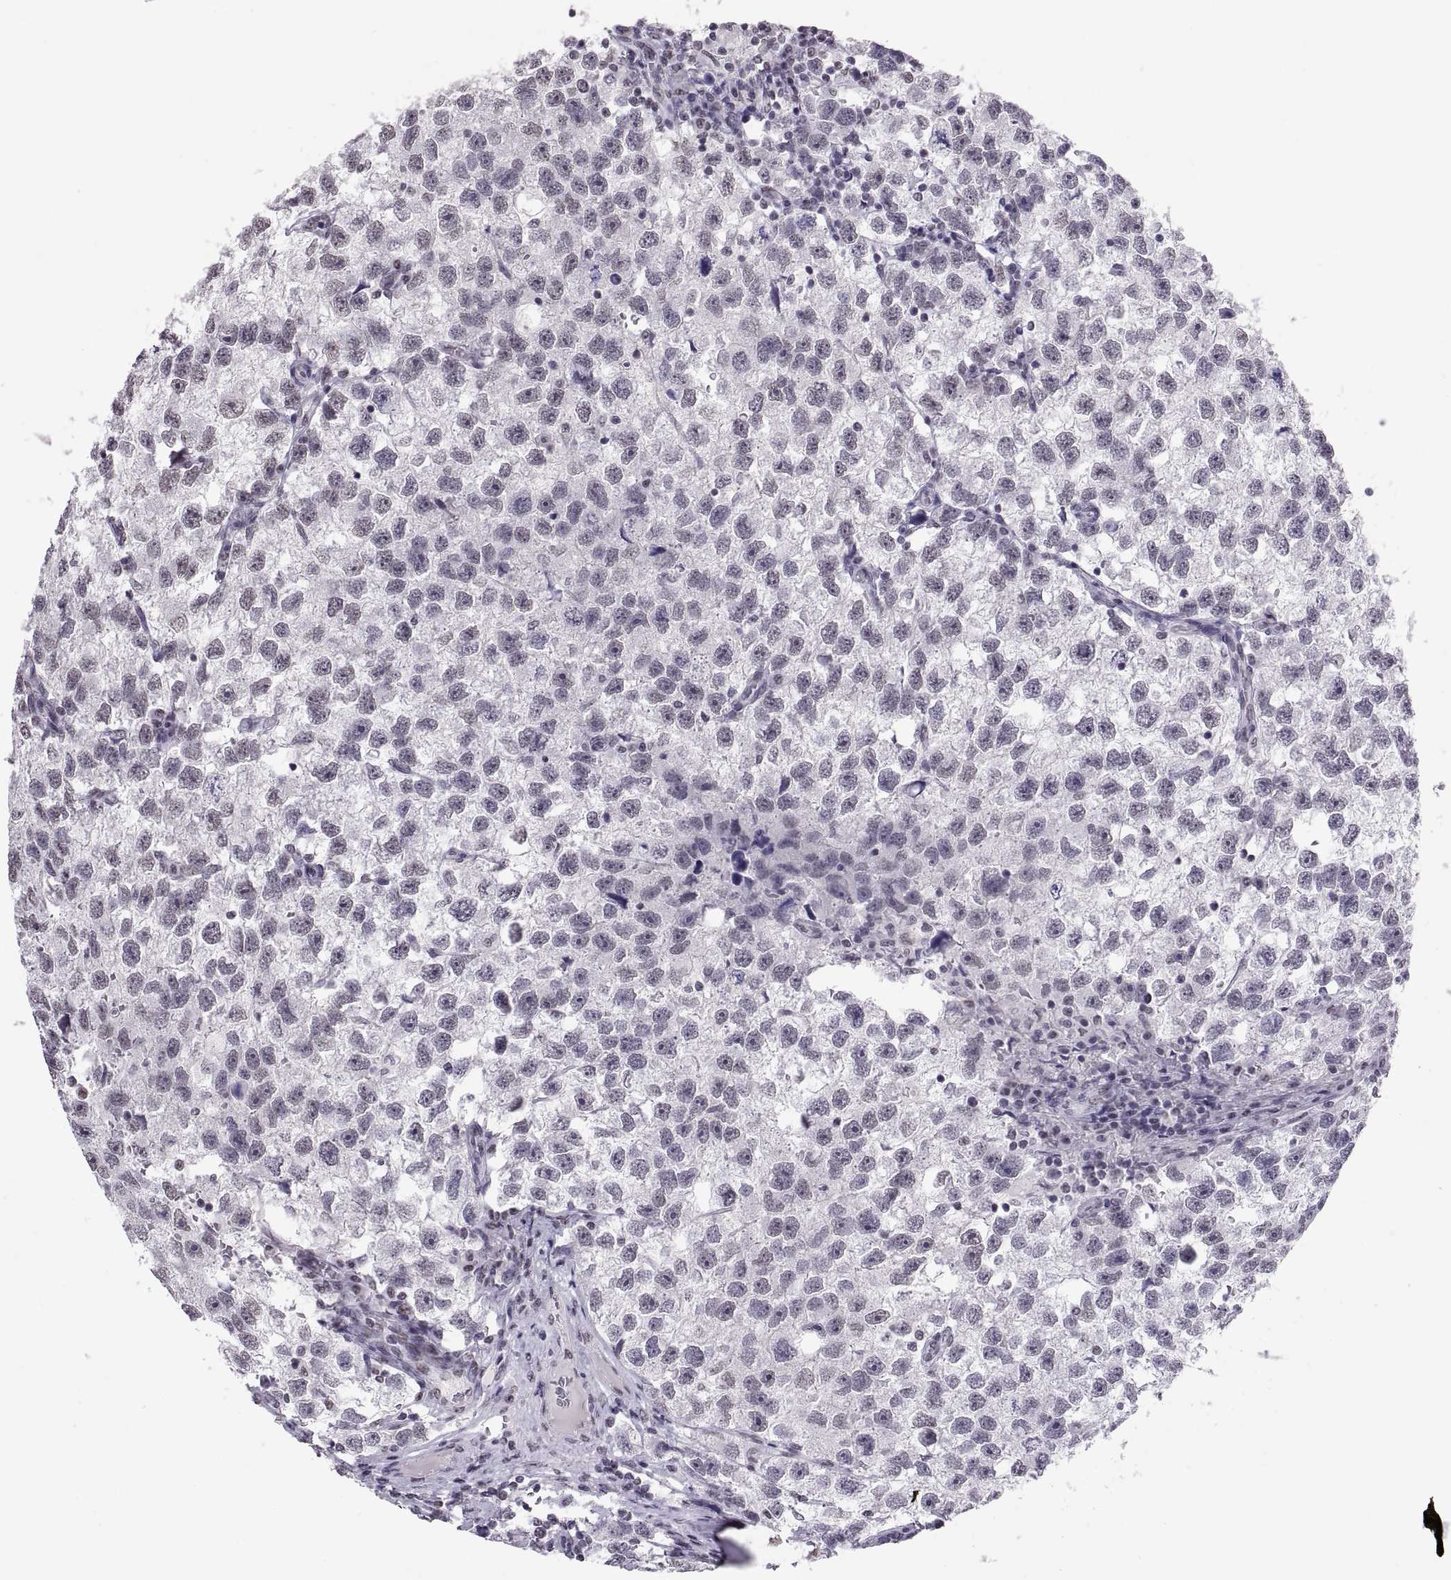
{"staining": {"intensity": "negative", "quantity": "none", "location": "none"}, "tissue": "testis cancer", "cell_type": "Tumor cells", "image_type": "cancer", "snomed": [{"axis": "morphology", "description": "Seminoma, NOS"}, {"axis": "topography", "description": "Testis"}], "caption": "This micrograph is of testis cancer stained with immunohistochemistry to label a protein in brown with the nuclei are counter-stained blue. There is no staining in tumor cells. (Stains: DAB (3,3'-diaminobenzidine) IHC with hematoxylin counter stain, Microscopy: brightfield microscopy at high magnification).", "gene": "CARTPT", "patient": {"sex": "male", "age": 26}}